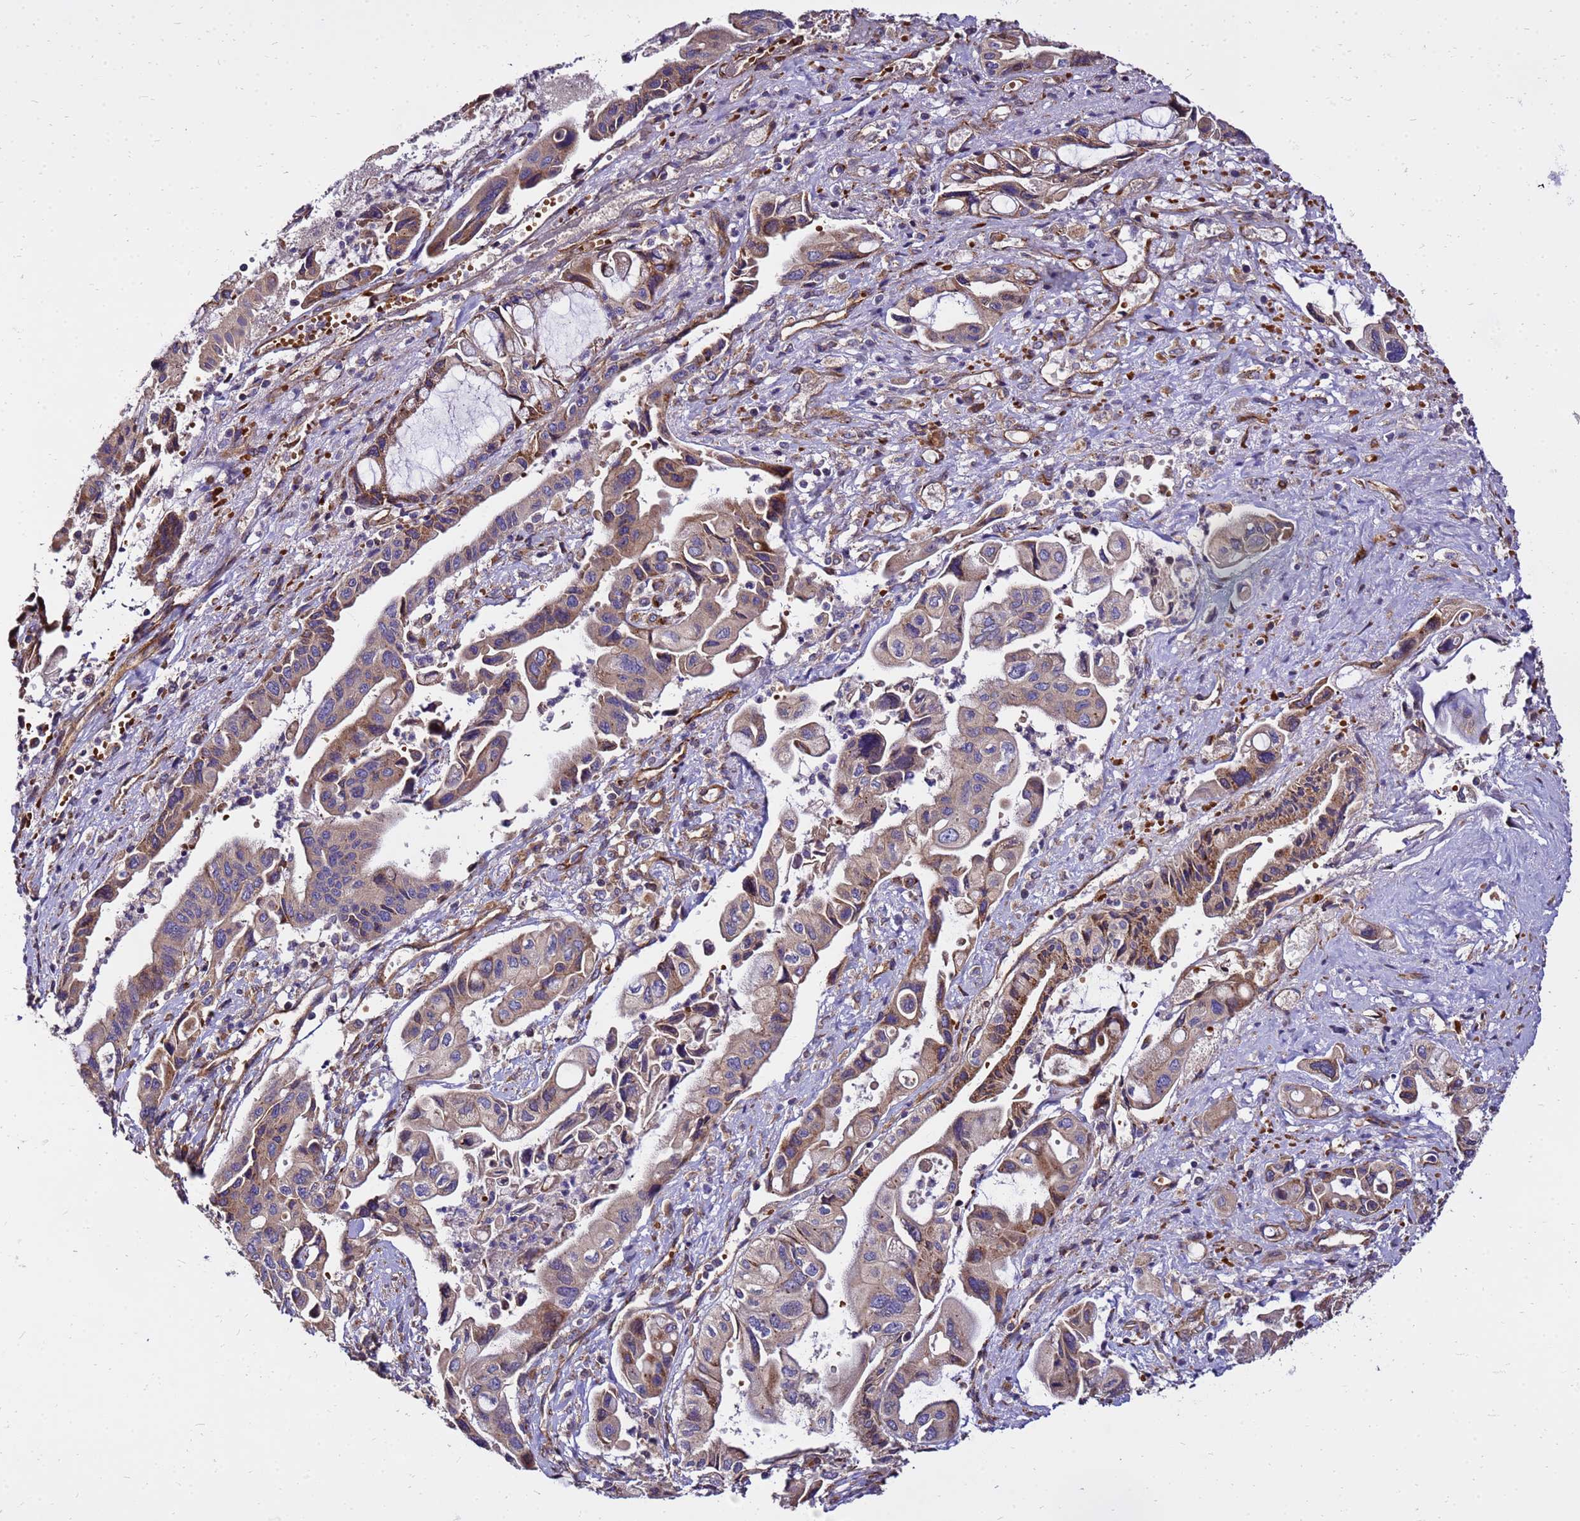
{"staining": {"intensity": "moderate", "quantity": ">75%", "location": "cytoplasmic/membranous"}, "tissue": "pancreatic cancer", "cell_type": "Tumor cells", "image_type": "cancer", "snomed": [{"axis": "morphology", "description": "Adenocarcinoma, NOS"}, {"axis": "topography", "description": "Pancreas"}], "caption": "High-power microscopy captured an immunohistochemistry micrograph of pancreatic adenocarcinoma, revealing moderate cytoplasmic/membranous expression in about >75% of tumor cells.", "gene": "WWC2", "patient": {"sex": "female", "age": 50}}